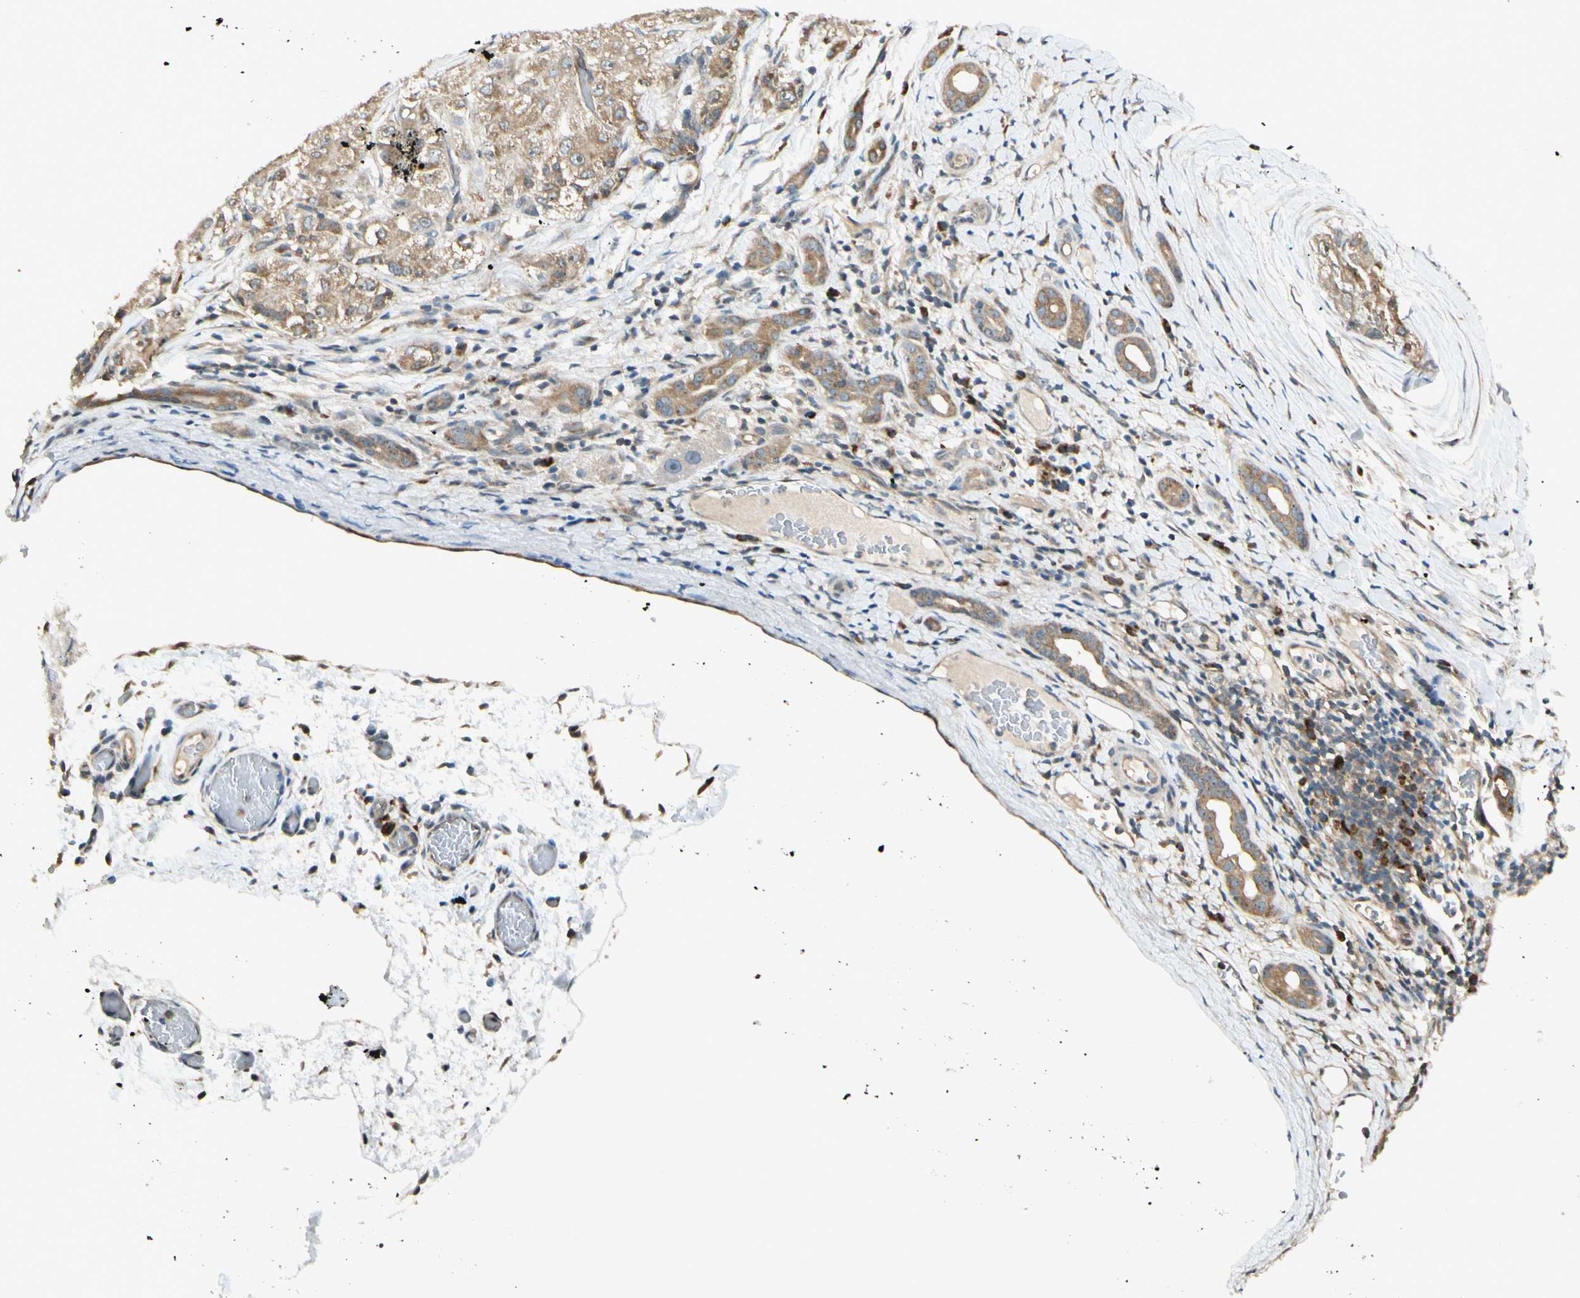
{"staining": {"intensity": "weak", "quantity": "25%-75%", "location": "cytoplasmic/membranous"}, "tissue": "liver cancer", "cell_type": "Tumor cells", "image_type": "cancer", "snomed": [{"axis": "morphology", "description": "Carcinoma, Hepatocellular, NOS"}, {"axis": "topography", "description": "Liver"}], "caption": "Protein staining of liver cancer (hepatocellular carcinoma) tissue displays weak cytoplasmic/membranous expression in about 25%-75% of tumor cells.", "gene": "IPO5", "patient": {"sex": "male", "age": 80}}